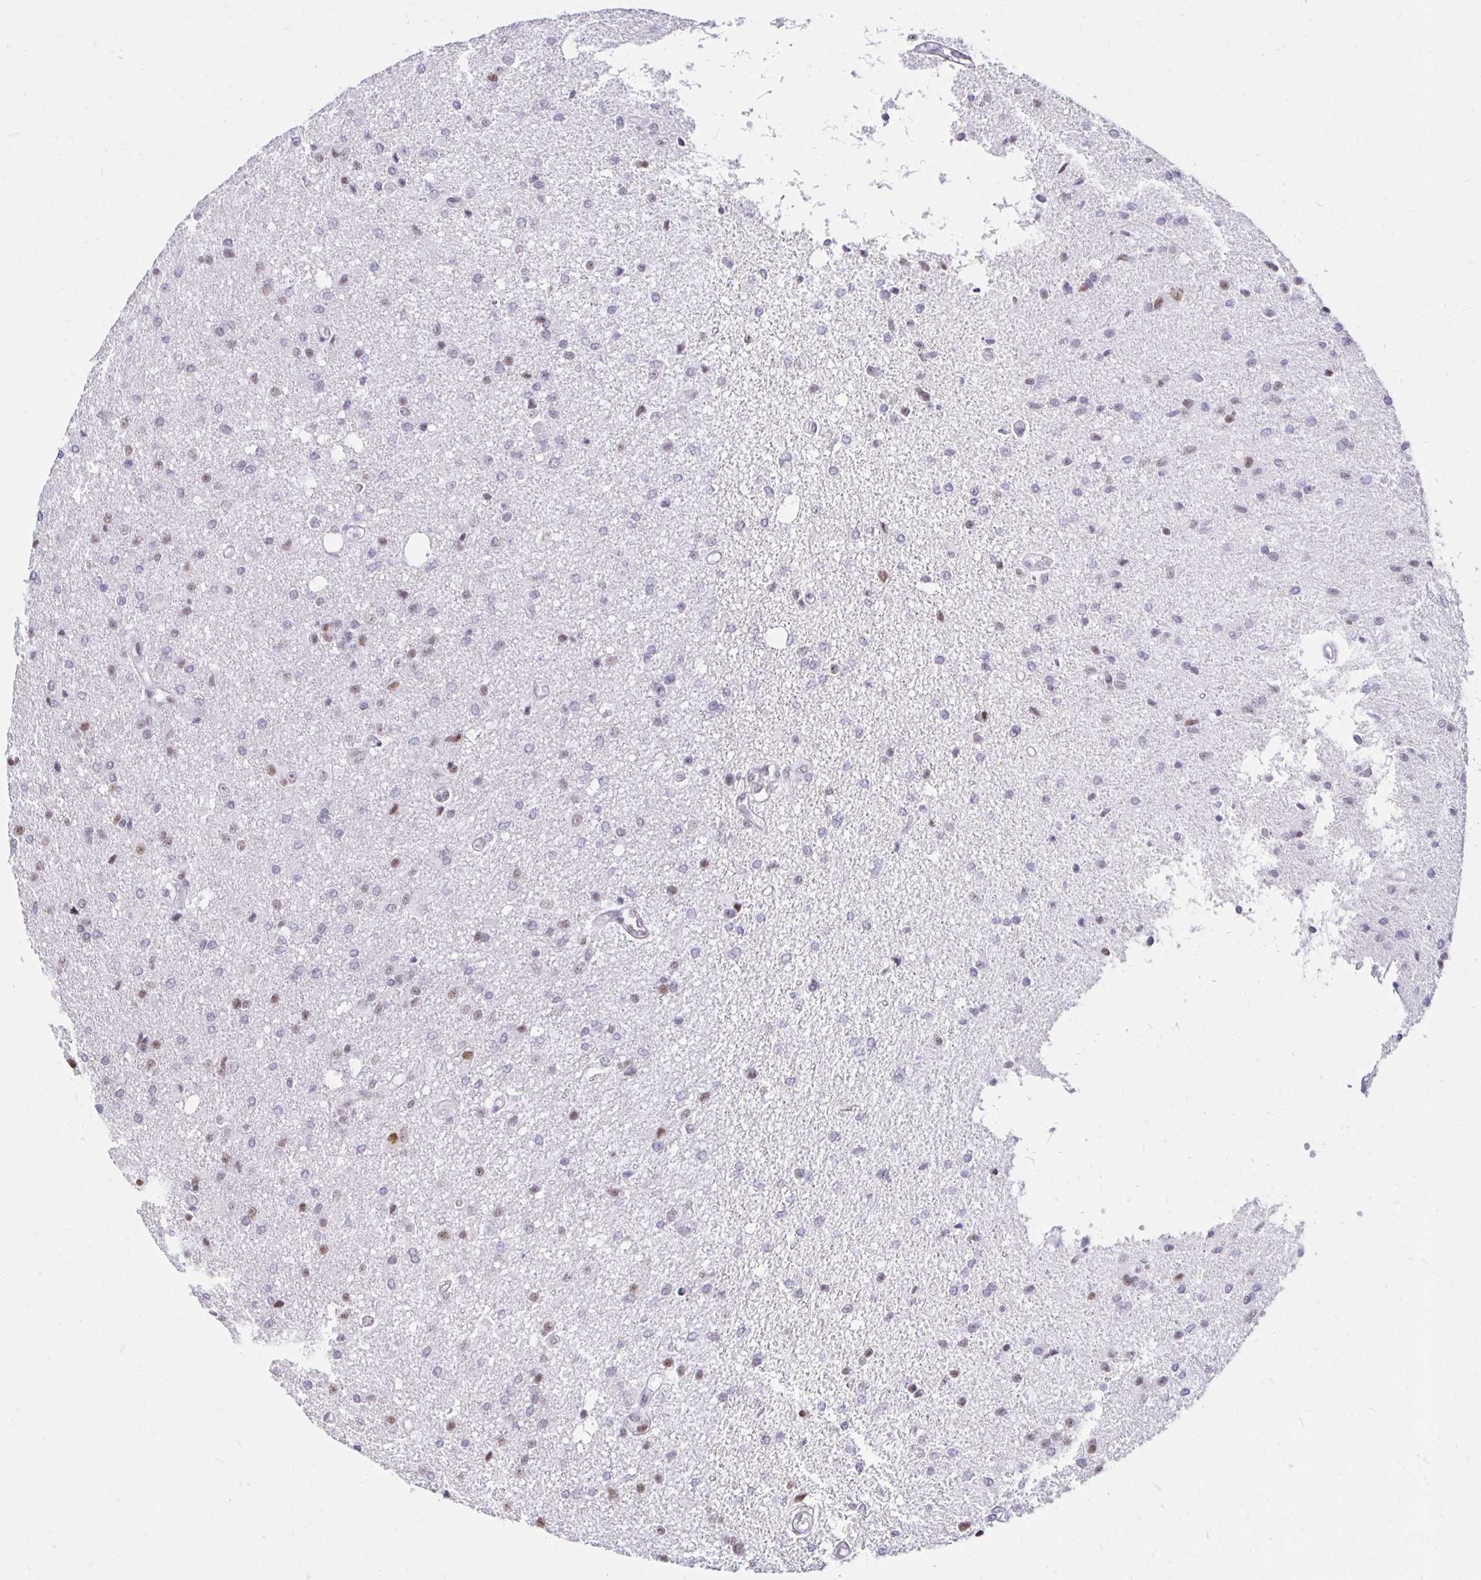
{"staining": {"intensity": "moderate", "quantity": "25%-75%", "location": "nuclear"}, "tissue": "glioma", "cell_type": "Tumor cells", "image_type": "cancer", "snomed": [{"axis": "morphology", "description": "Glioma, malignant, Low grade"}, {"axis": "topography", "description": "Brain"}], "caption": "High-magnification brightfield microscopy of malignant low-grade glioma stained with DAB (brown) and counterstained with hematoxylin (blue). tumor cells exhibit moderate nuclear positivity is identified in about25%-75% of cells. Nuclei are stained in blue.", "gene": "ZNF579", "patient": {"sex": "male", "age": 26}}